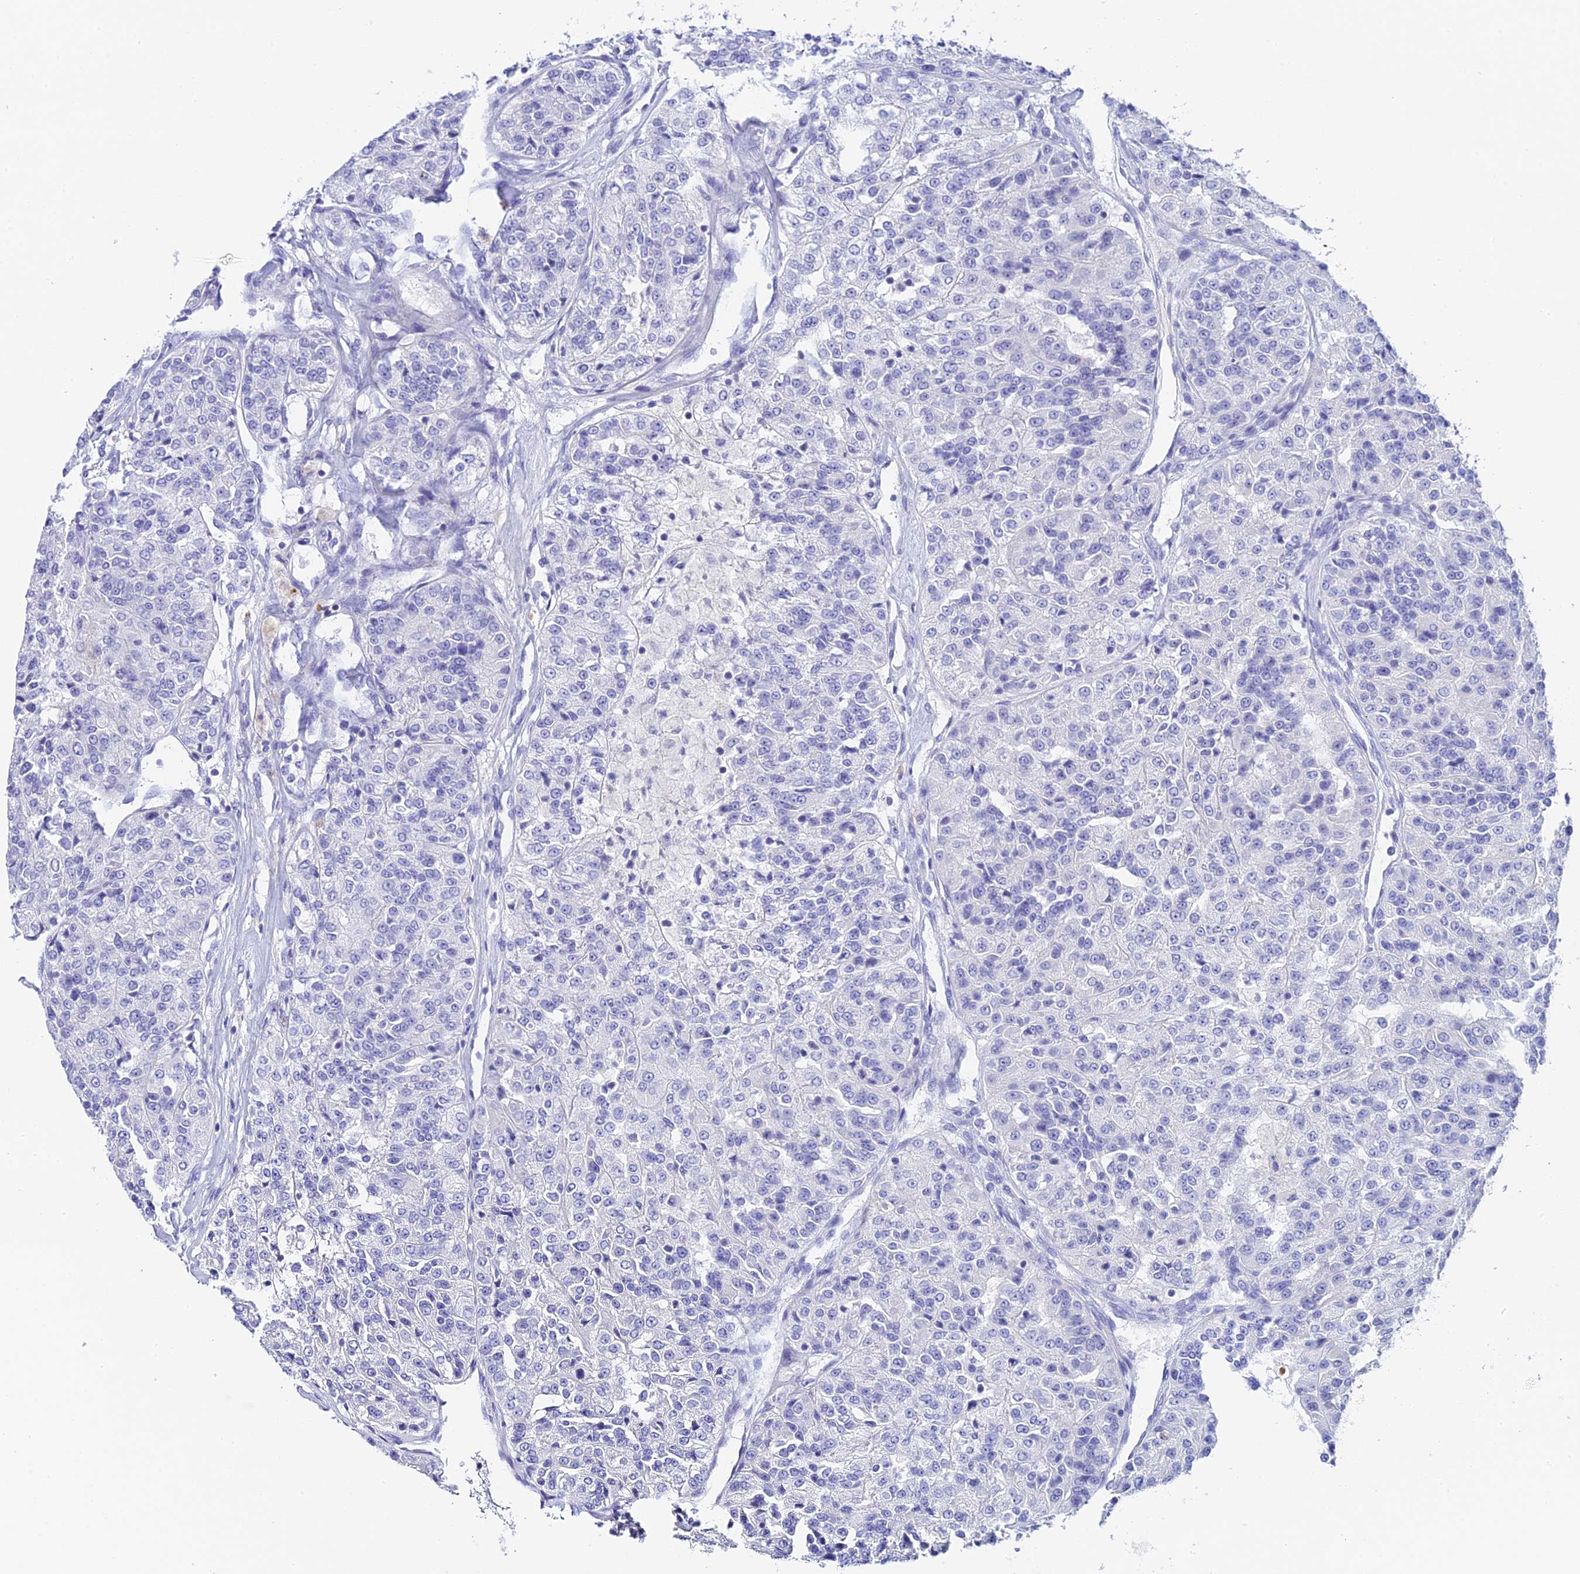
{"staining": {"intensity": "negative", "quantity": "none", "location": "none"}, "tissue": "renal cancer", "cell_type": "Tumor cells", "image_type": "cancer", "snomed": [{"axis": "morphology", "description": "Adenocarcinoma, NOS"}, {"axis": "topography", "description": "Kidney"}], "caption": "This image is of renal cancer stained with immunohistochemistry to label a protein in brown with the nuclei are counter-stained blue. There is no positivity in tumor cells.", "gene": "C12orf29", "patient": {"sex": "female", "age": 63}}